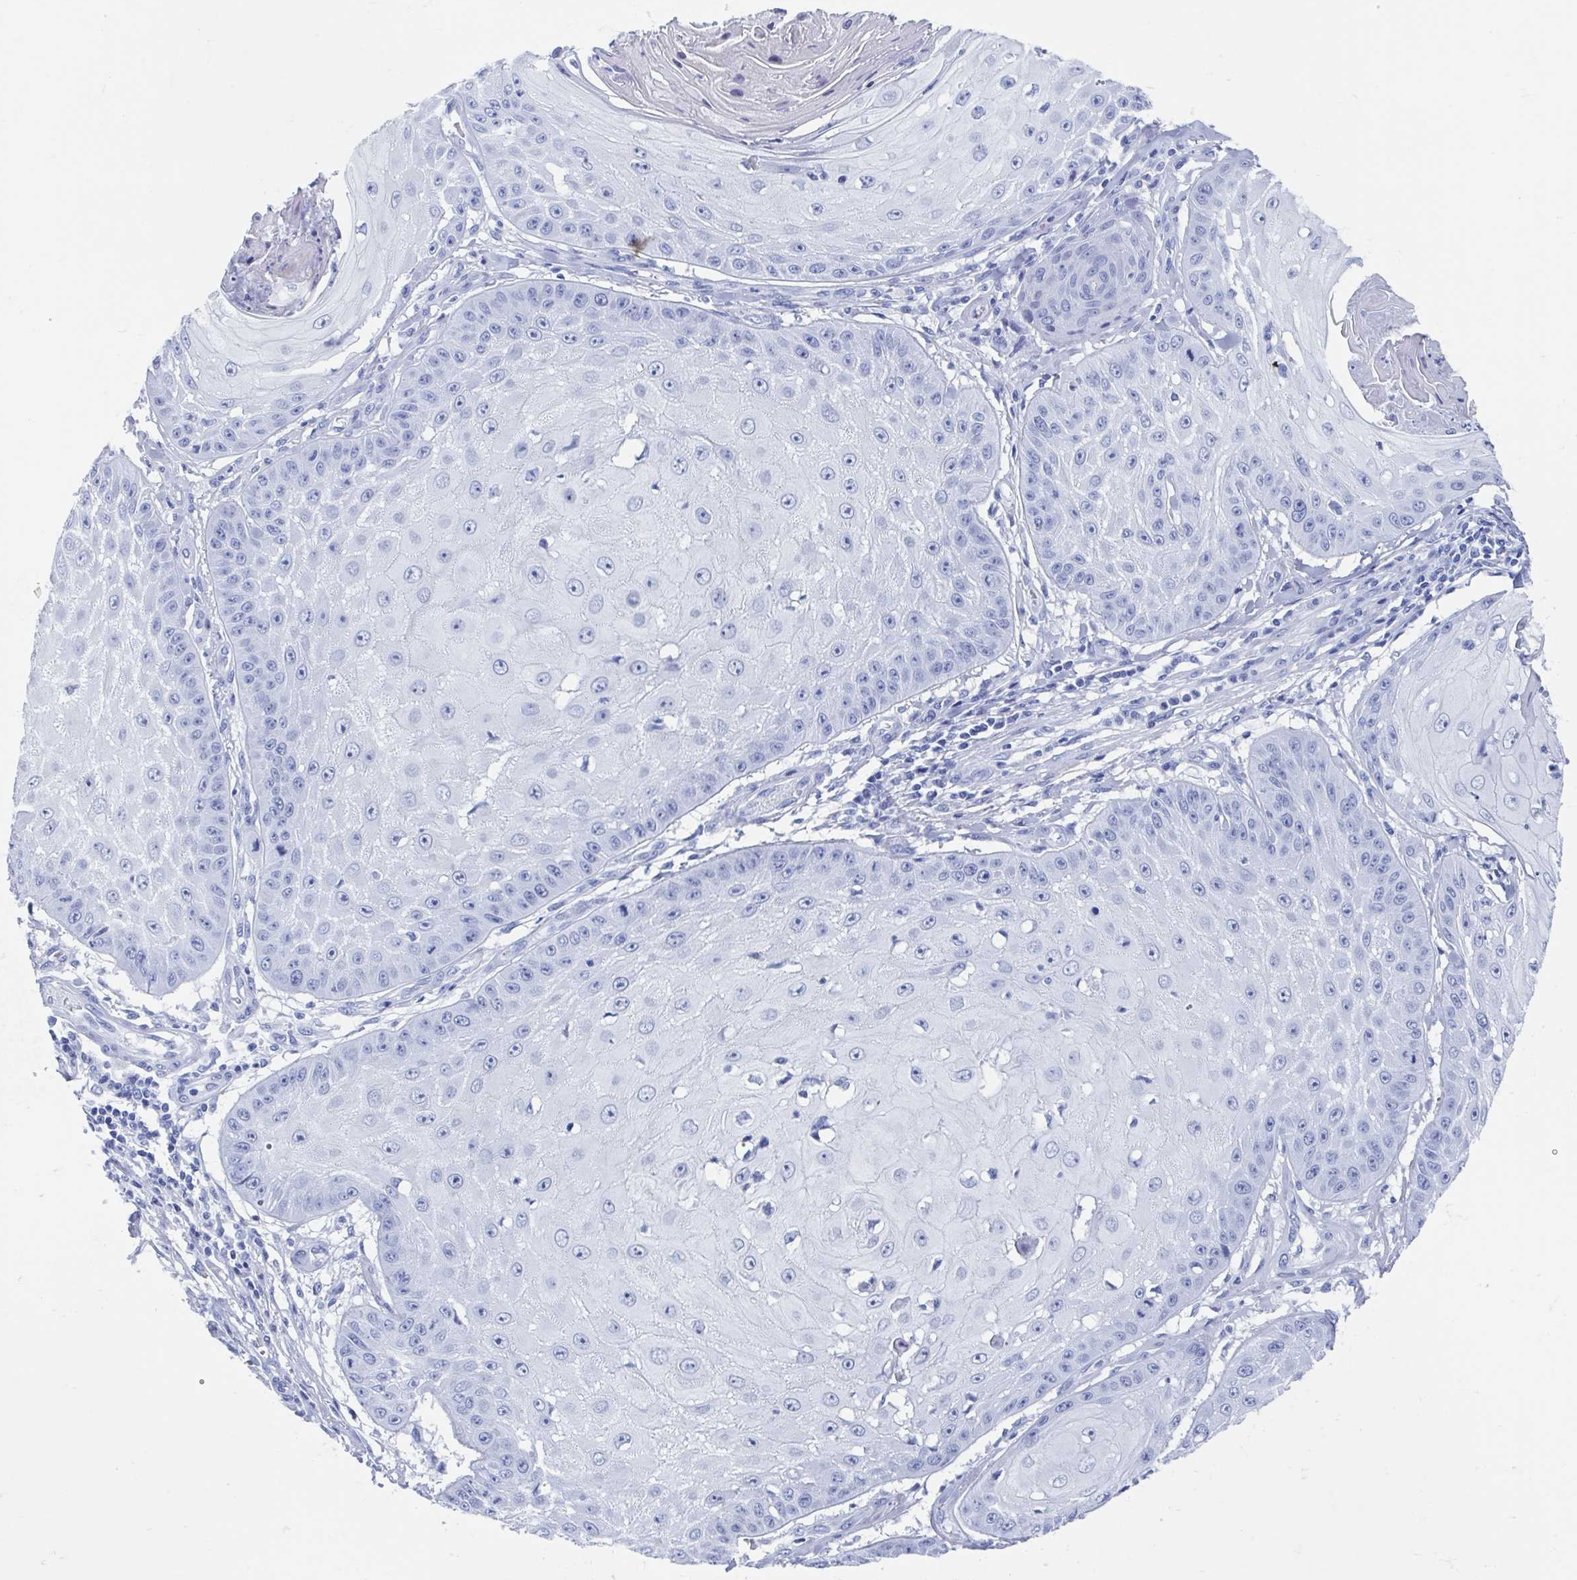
{"staining": {"intensity": "negative", "quantity": "none", "location": "none"}, "tissue": "skin cancer", "cell_type": "Tumor cells", "image_type": "cancer", "snomed": [{"axis": "morphology", "description": "Squamous cell carcinoma, NOS"}, {"axis": "topography", "description": "Skin"}], "caption": "Skin cancer was stained to show a protein in brown. There is no significant staining in tumor cells.", "gene": "C10orf53", "patient": {"sex": "male", "age": 70}}